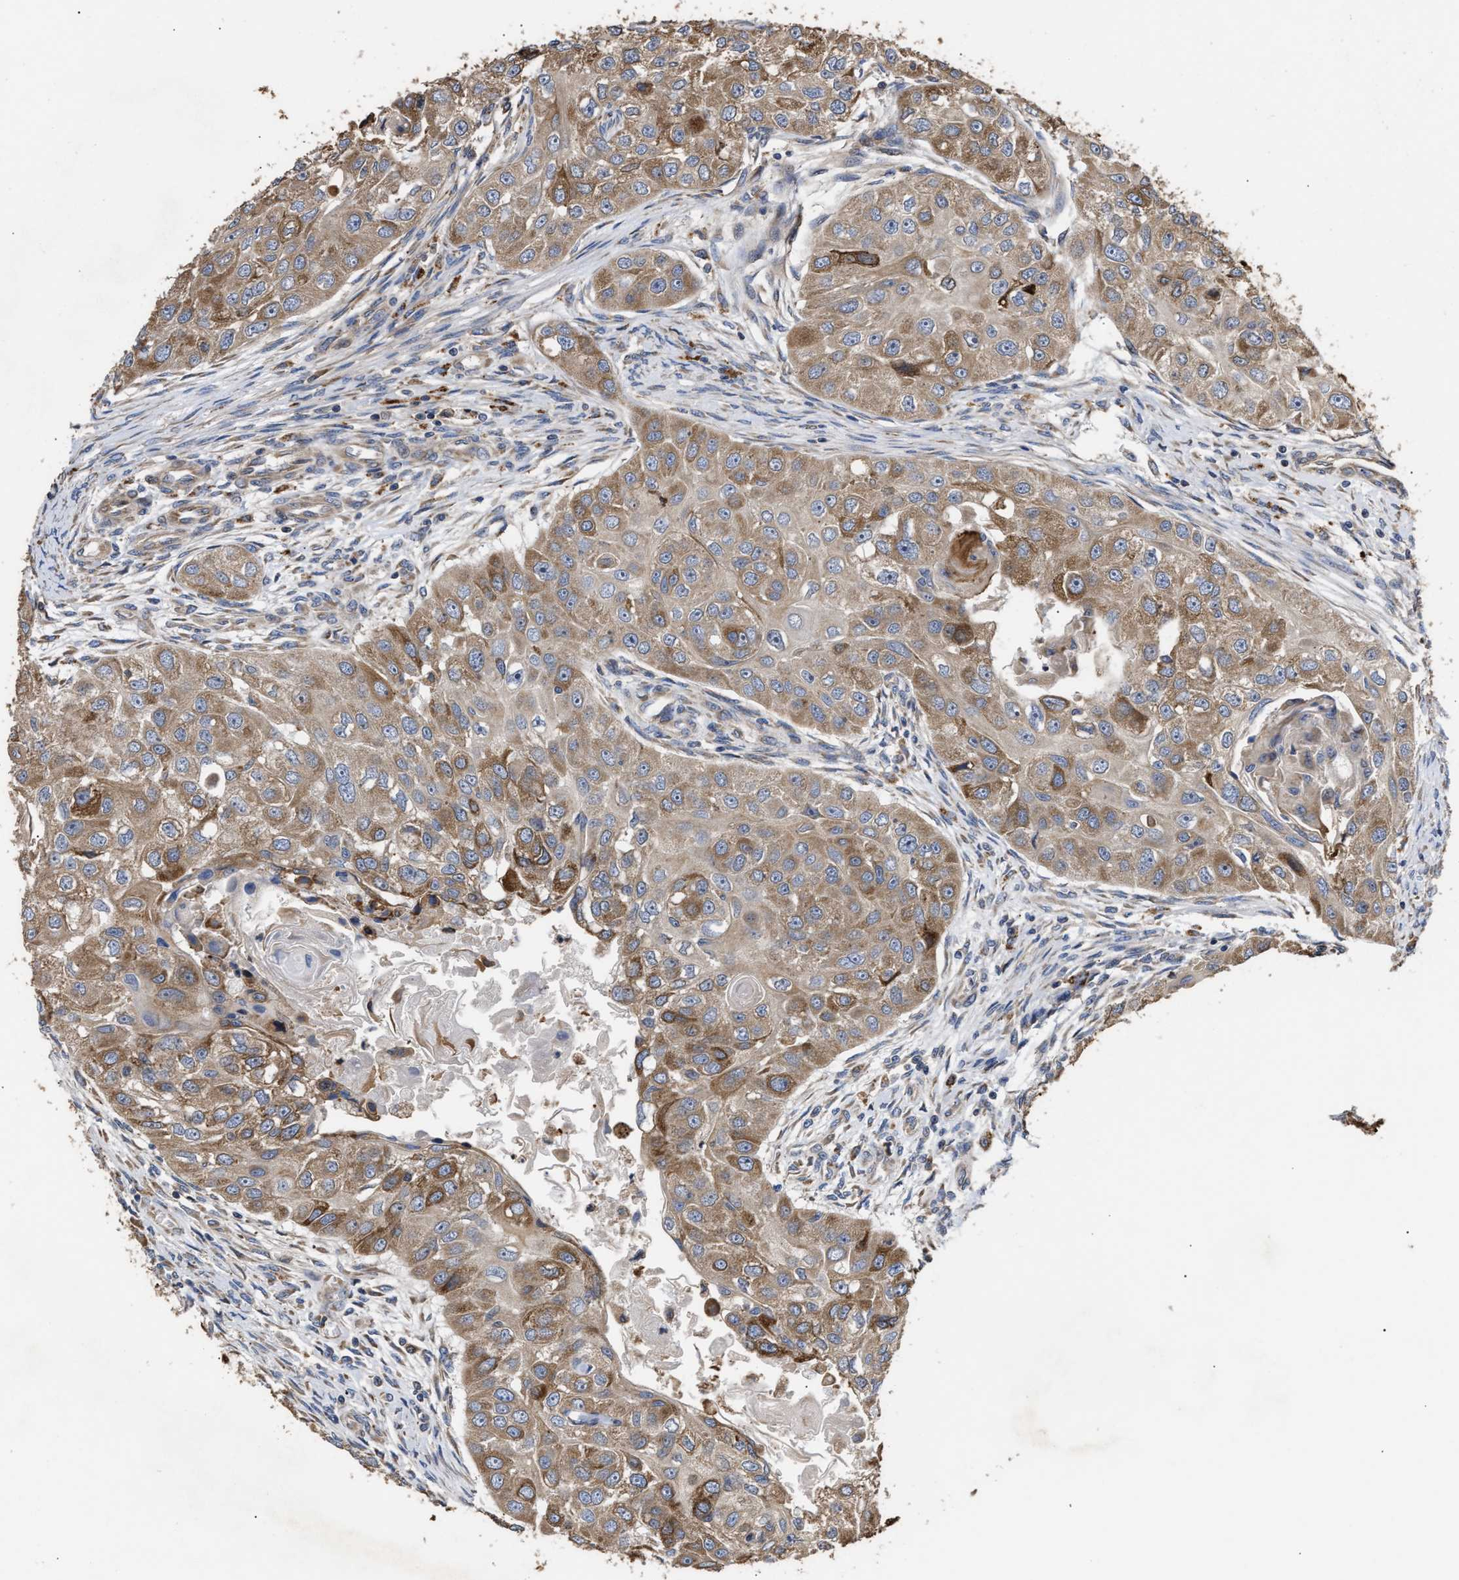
{"staining": {"intensity": "moderate", "quantity": ">75%", "location": "cytoplasmic/membranous"}, "tissue": "head and neck cancer", "cell_type": "Tumor cells", "image_type": "cancer", "snomed": [{"axis": "morphology", "description": "Normal tissue, NOS"}, {"axis": "morphology", "description": "Squamous cell carcinoma, NOS"}, {"axis": "topography", "description": "Skeletal muscle"}, {"axis": "topography", "description": "Head-Neck"}], "caption": "Immunohistochemical staining of human head and neck cancer reveals medium levels of moderate cytoplasmic/membranous protein staining in about >75% of tumor cells.", "gene": "GOSR1", "patient": {"sex": "male", "age": 51}}